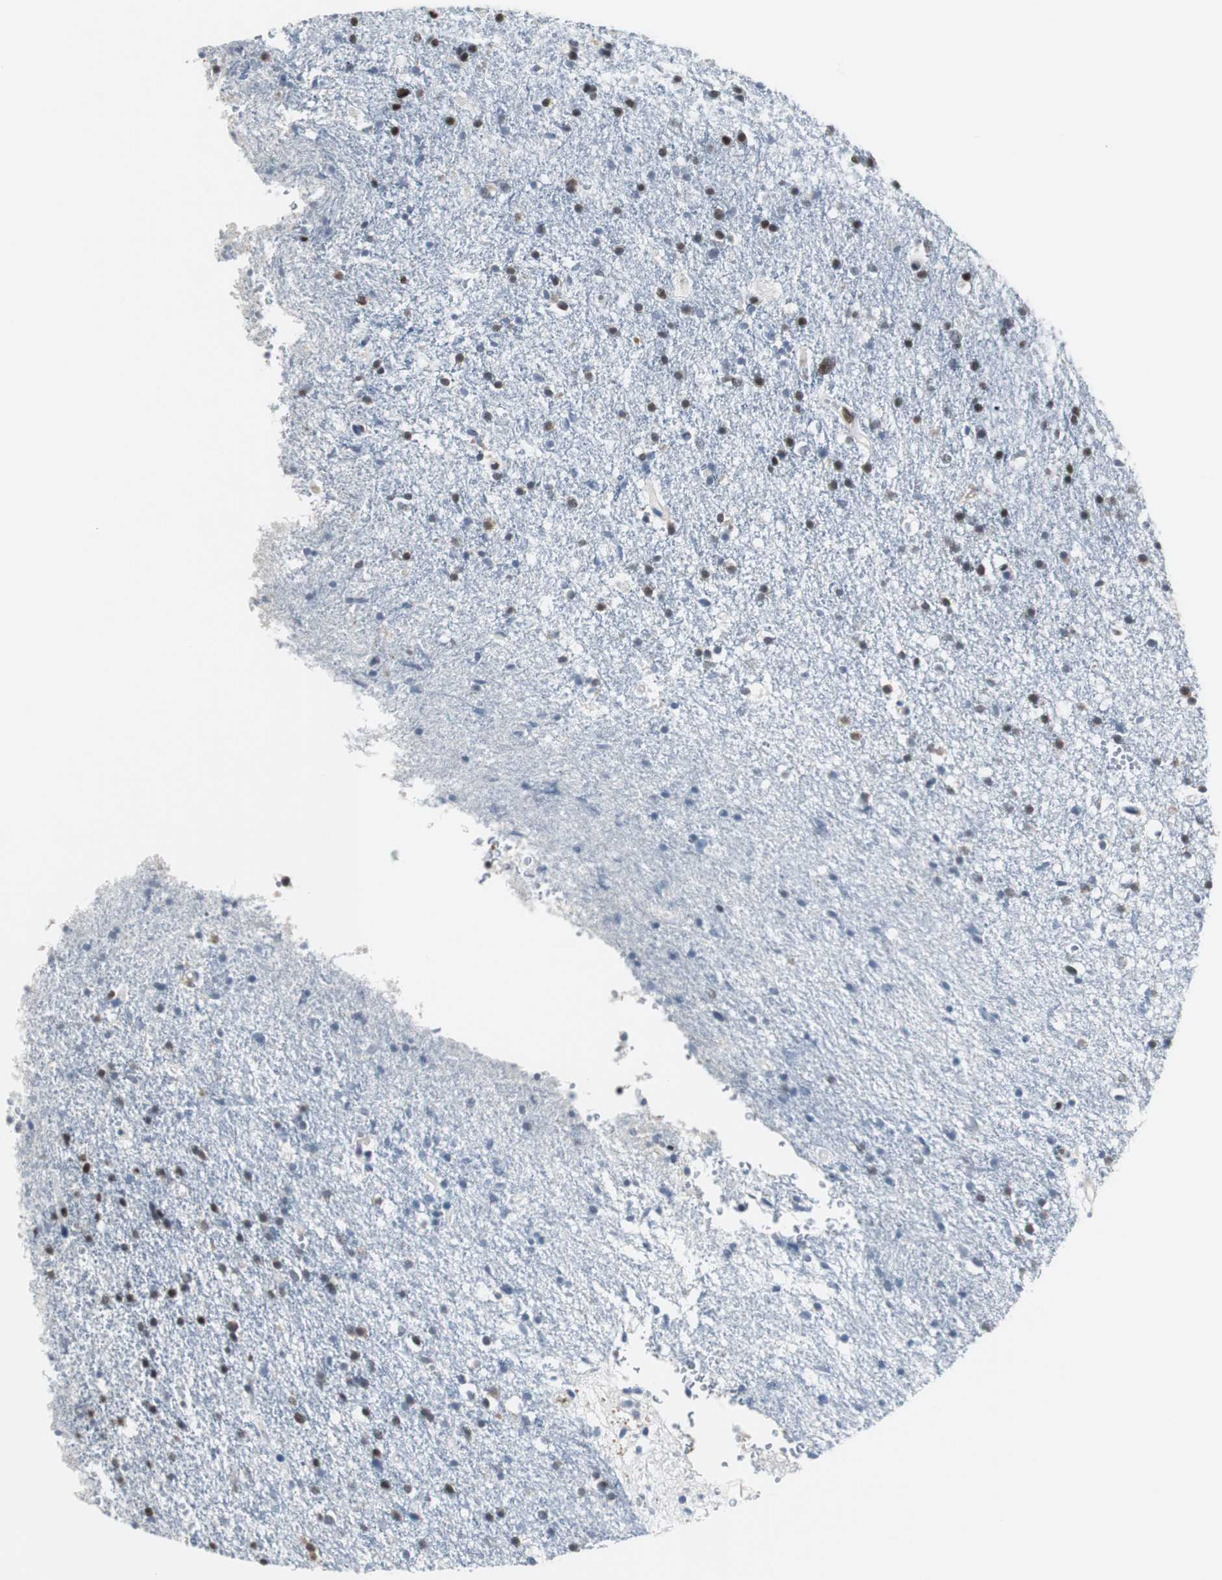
{"staining": {"intensity": "moderate", "quantity": "25%-75%", "location": "nuclear"}, "tissue": "glioma", "cell_type": "Tumor cells", "image_type": "cancer", "snomed": [{"axis": "morphology", "description": "Glioma, malignant, High grade"}, {"axis": "topography", "description": "Brain"}], "caption": "Immunohistochemical staining of glioma displays medium levels of moderate nuclear staining in about 25%-75% of tumor cells.", "gene": "RAD9A", "patient": {"sex": "male", "age": 33}}